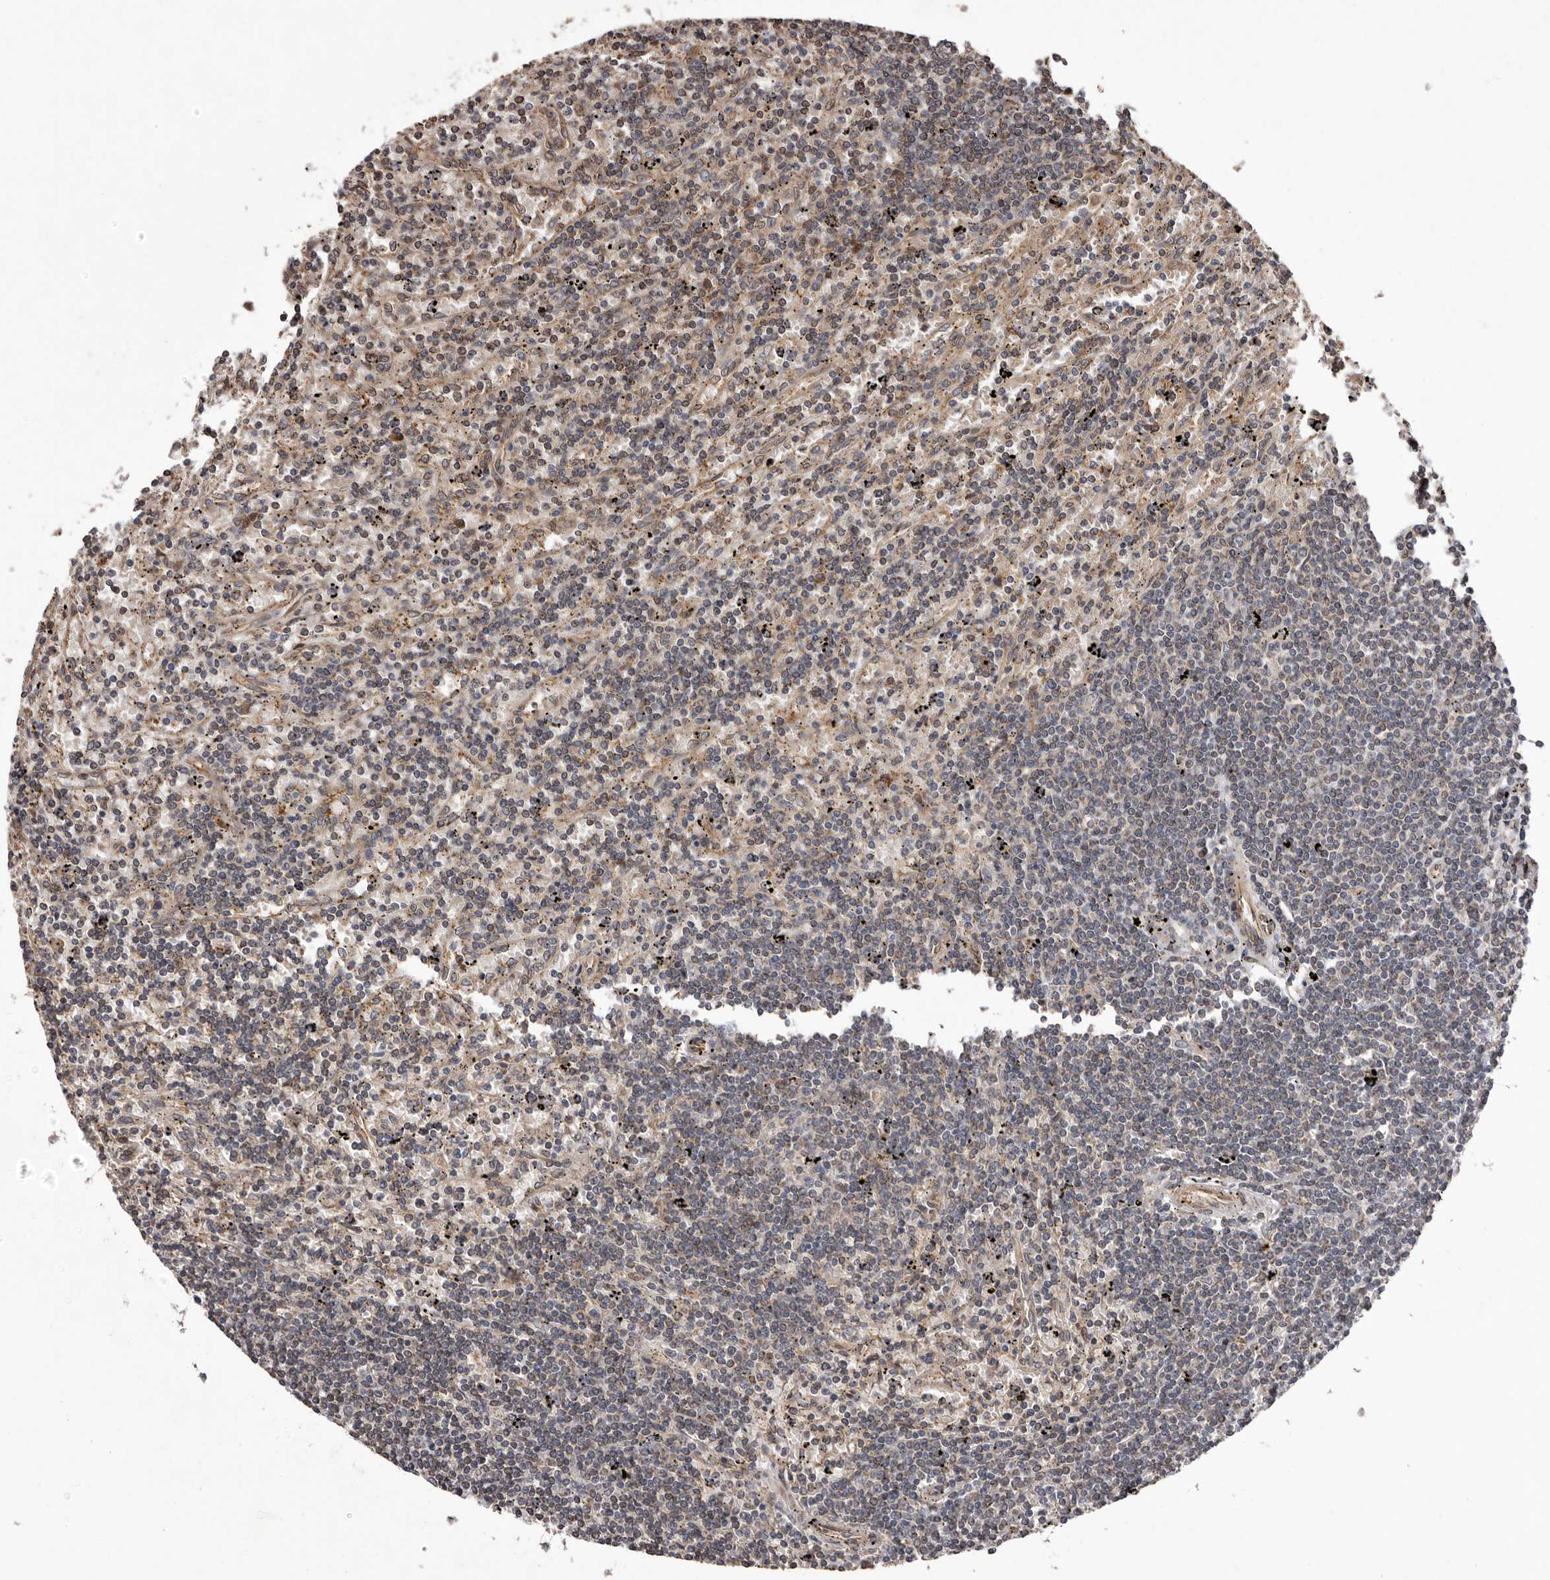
{"staining": {"intensity": "weak", "quantity": "25%-75%", "location": "cytoplasmic/membranous,nuclear"}, "tissue": "lymphoma", "cell_type": "Tumor cells", "image_type": "cancer", "snomed": [{"axis": "morphology", "description": "Malignant lymphoma, non-Hodgkin's type, Low grade"}, {"axis": "topography", "description": "Spleen"}], "caption": "IHC of malignant lymphoma, non-Hodgkin's type (low-grade) shows low levels of weak cytoplasmic/membranous and nuclear positivity in about 25%-75% of tumor cells.", "gene": "GADD45B", "patient": {"sex": "male", "age": 76}}